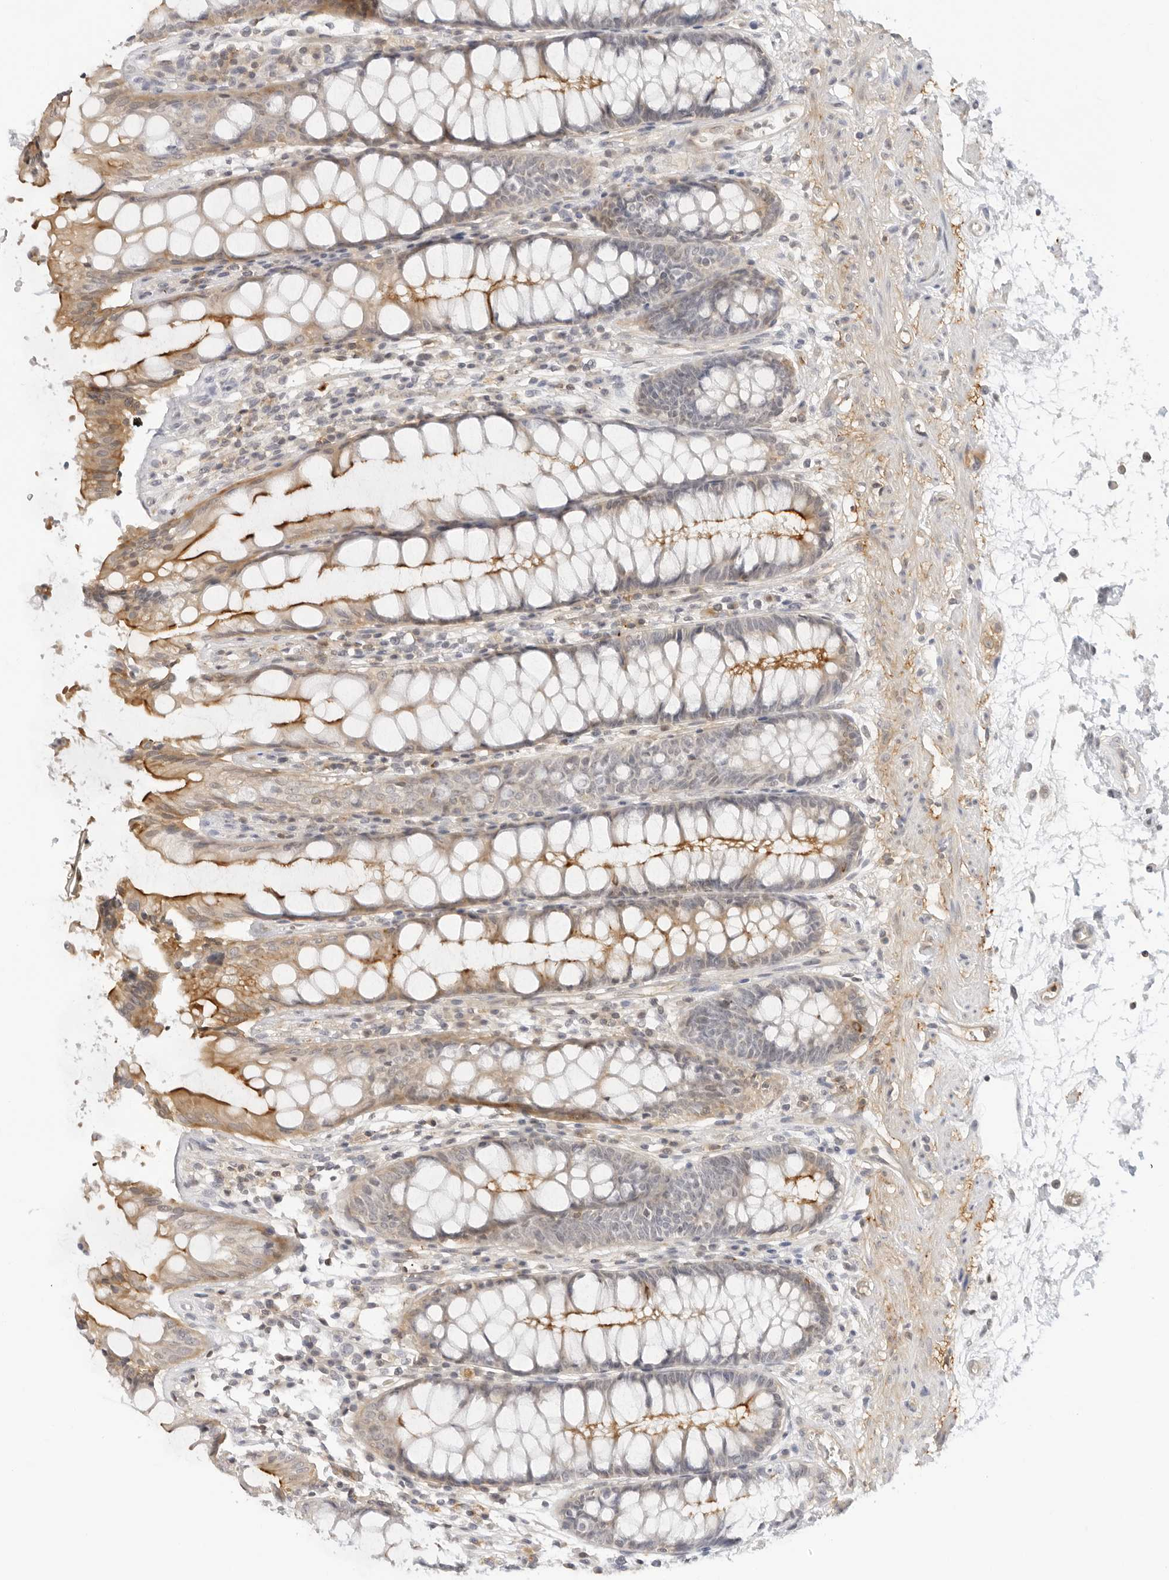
{"staining": {"intensity": "strong", "quantity": "25%-75%", "location": "cytoplasmic/membranous"}, "tissue": "rectum", "cell_type": "Glandular cells", "image_type": "normal", "snomed": [{"axis": "morphology", "description": "Normal tissue, NOS"}, {"axis": "topography", "description": "Rectum"}], "caption": "A micrograph showing strong cytoplasmic/membranous staining in approximately 25%-75% of glandular cells in benign rectum, as visualized by brown immunohistochemical staining.", "gene": "OSCP1", "patient": {"sex": "male", "age": 64}}